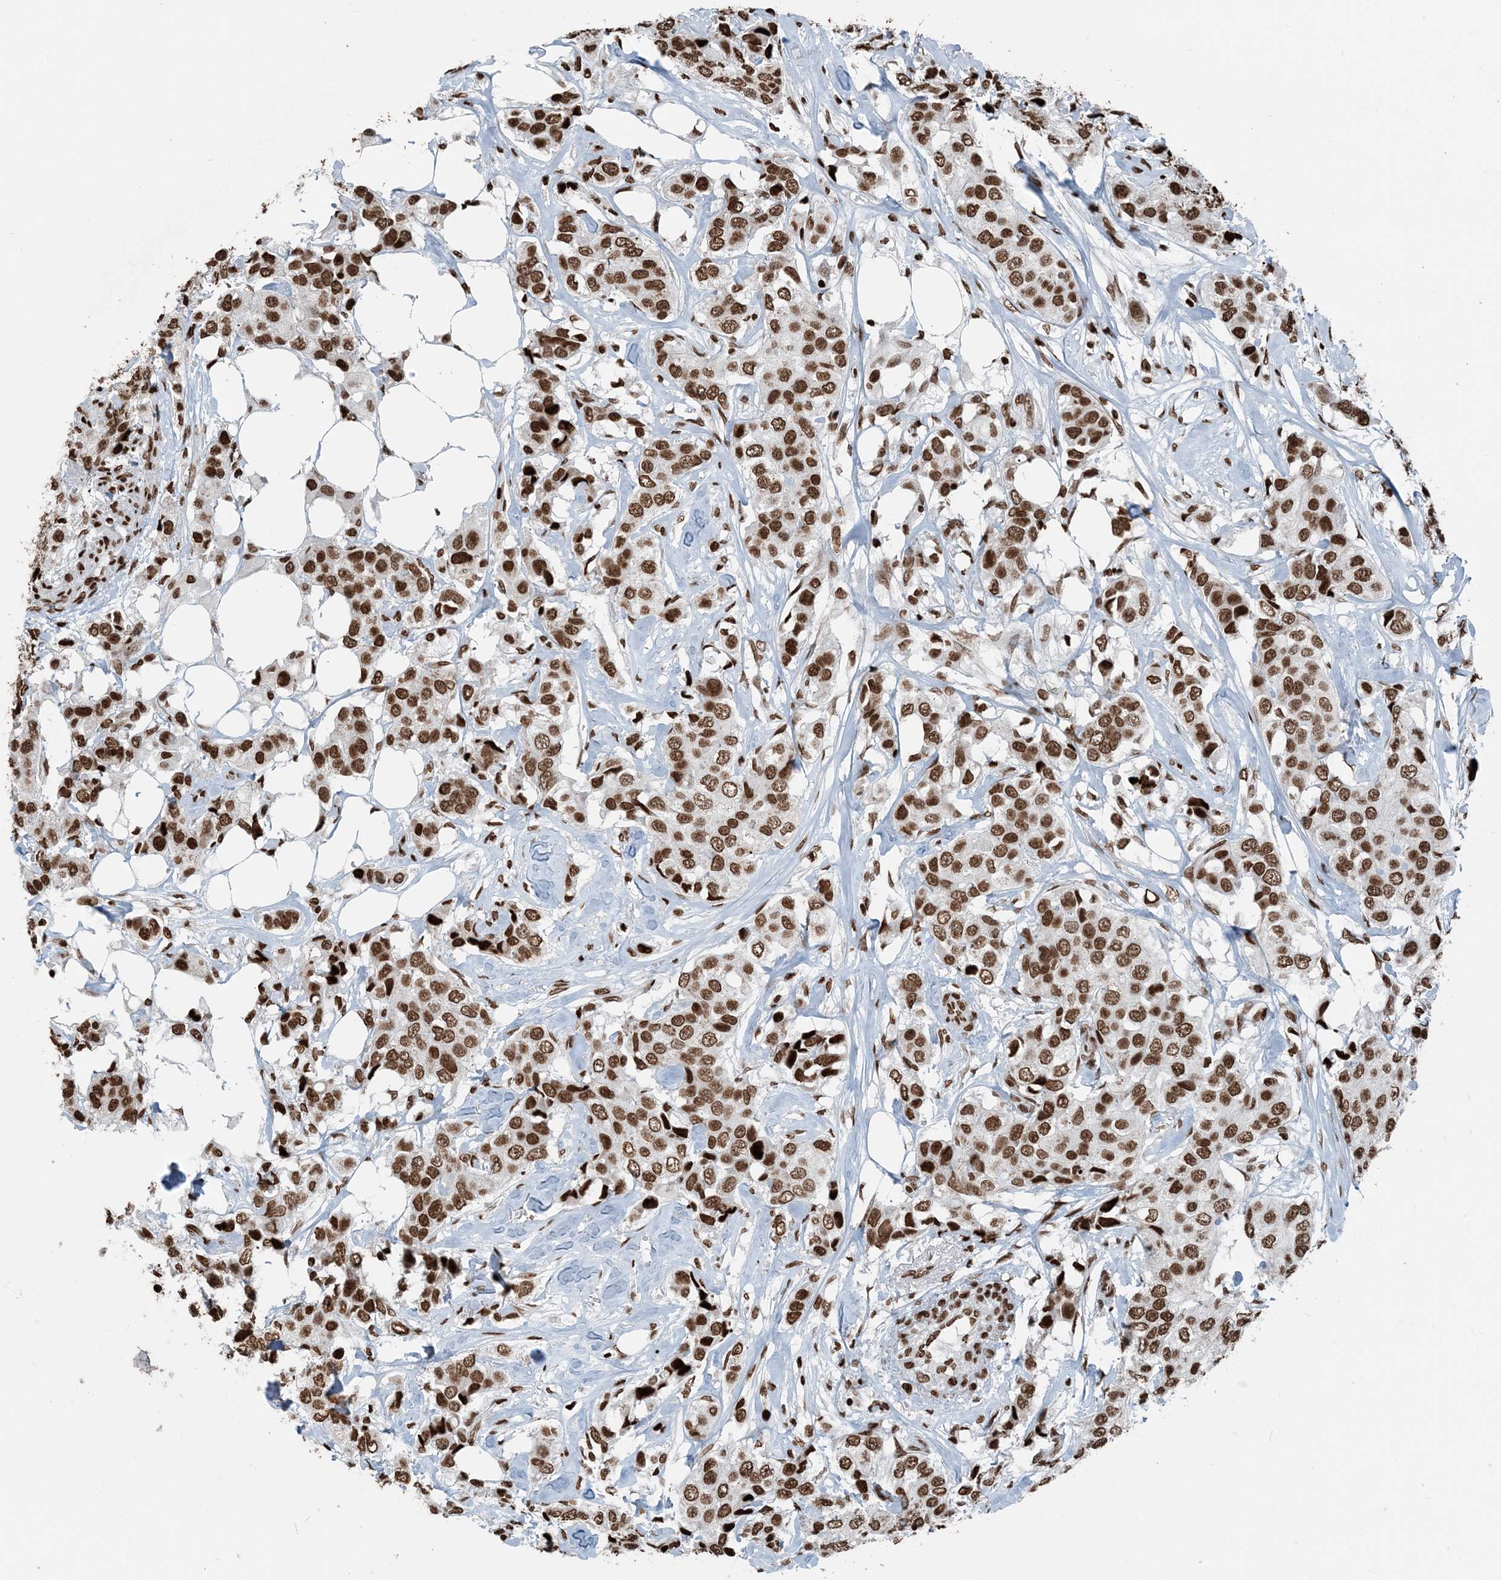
{"staining": {"intensity": "moderate", "quantity": ">75%", "location": "nuclear"}, "tissue": "breast cancer", "cell_type": "Tumor cells", "image_type": "cancer", "snomed": [{"axis": "morphology", "description": "Duct carcinoma"}, {"axis": "topography", "description": "Breast"}], "caption": "High-power microscopy captured an IHC image of breast cancer (intraductal carcinoma), revealing moderate nuclear positivity in approximately >75% of tumor cells.", "gene": "H3-3B", "patient": {"sex": "female", "age": 80}}